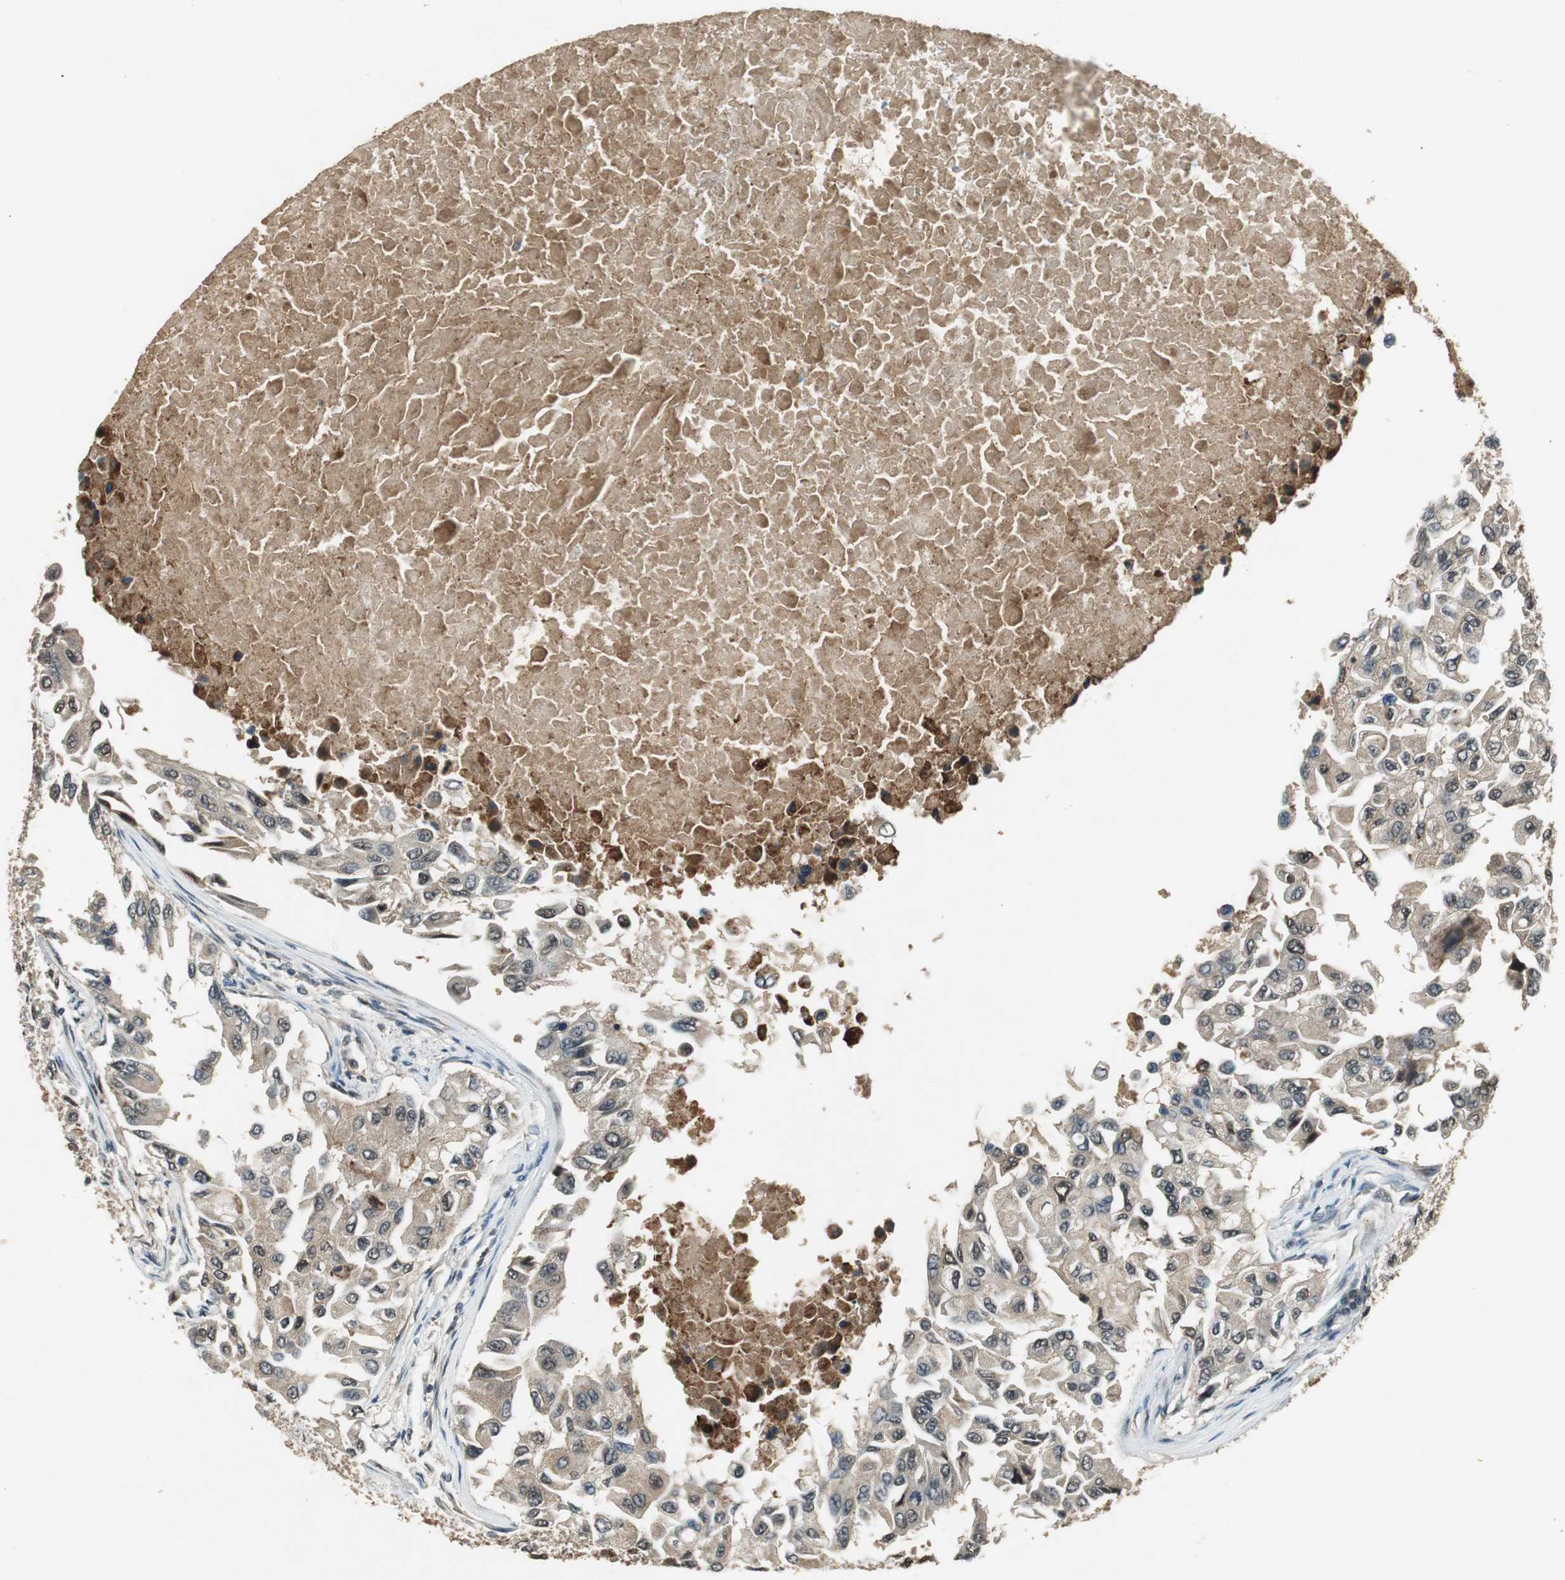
{"staining": {"intensity": "weak", "quantity": ">75%", "location": "cytoplasmic/membranous,nuclear"}, "tissue": "breast cancer", "cell_type": "Tumor cells", "image_type": "cancer", "snomed": [{"axis": "morphology", "description": "Normal tissue, NOS"}, {"axis": "morphology", "description": "Duct carcinoma"}, {"axis": "topography", "description": "Breast"}], "caption": "Weak cytoplasmic/membranous and nuclear expression for a protein is identified in about >75% of tumor cells of breast cancer (invasive ductal carcinoma) using IHC.", "gene": "PSMB4", "patient": {"sex": "female", "age": 49}}